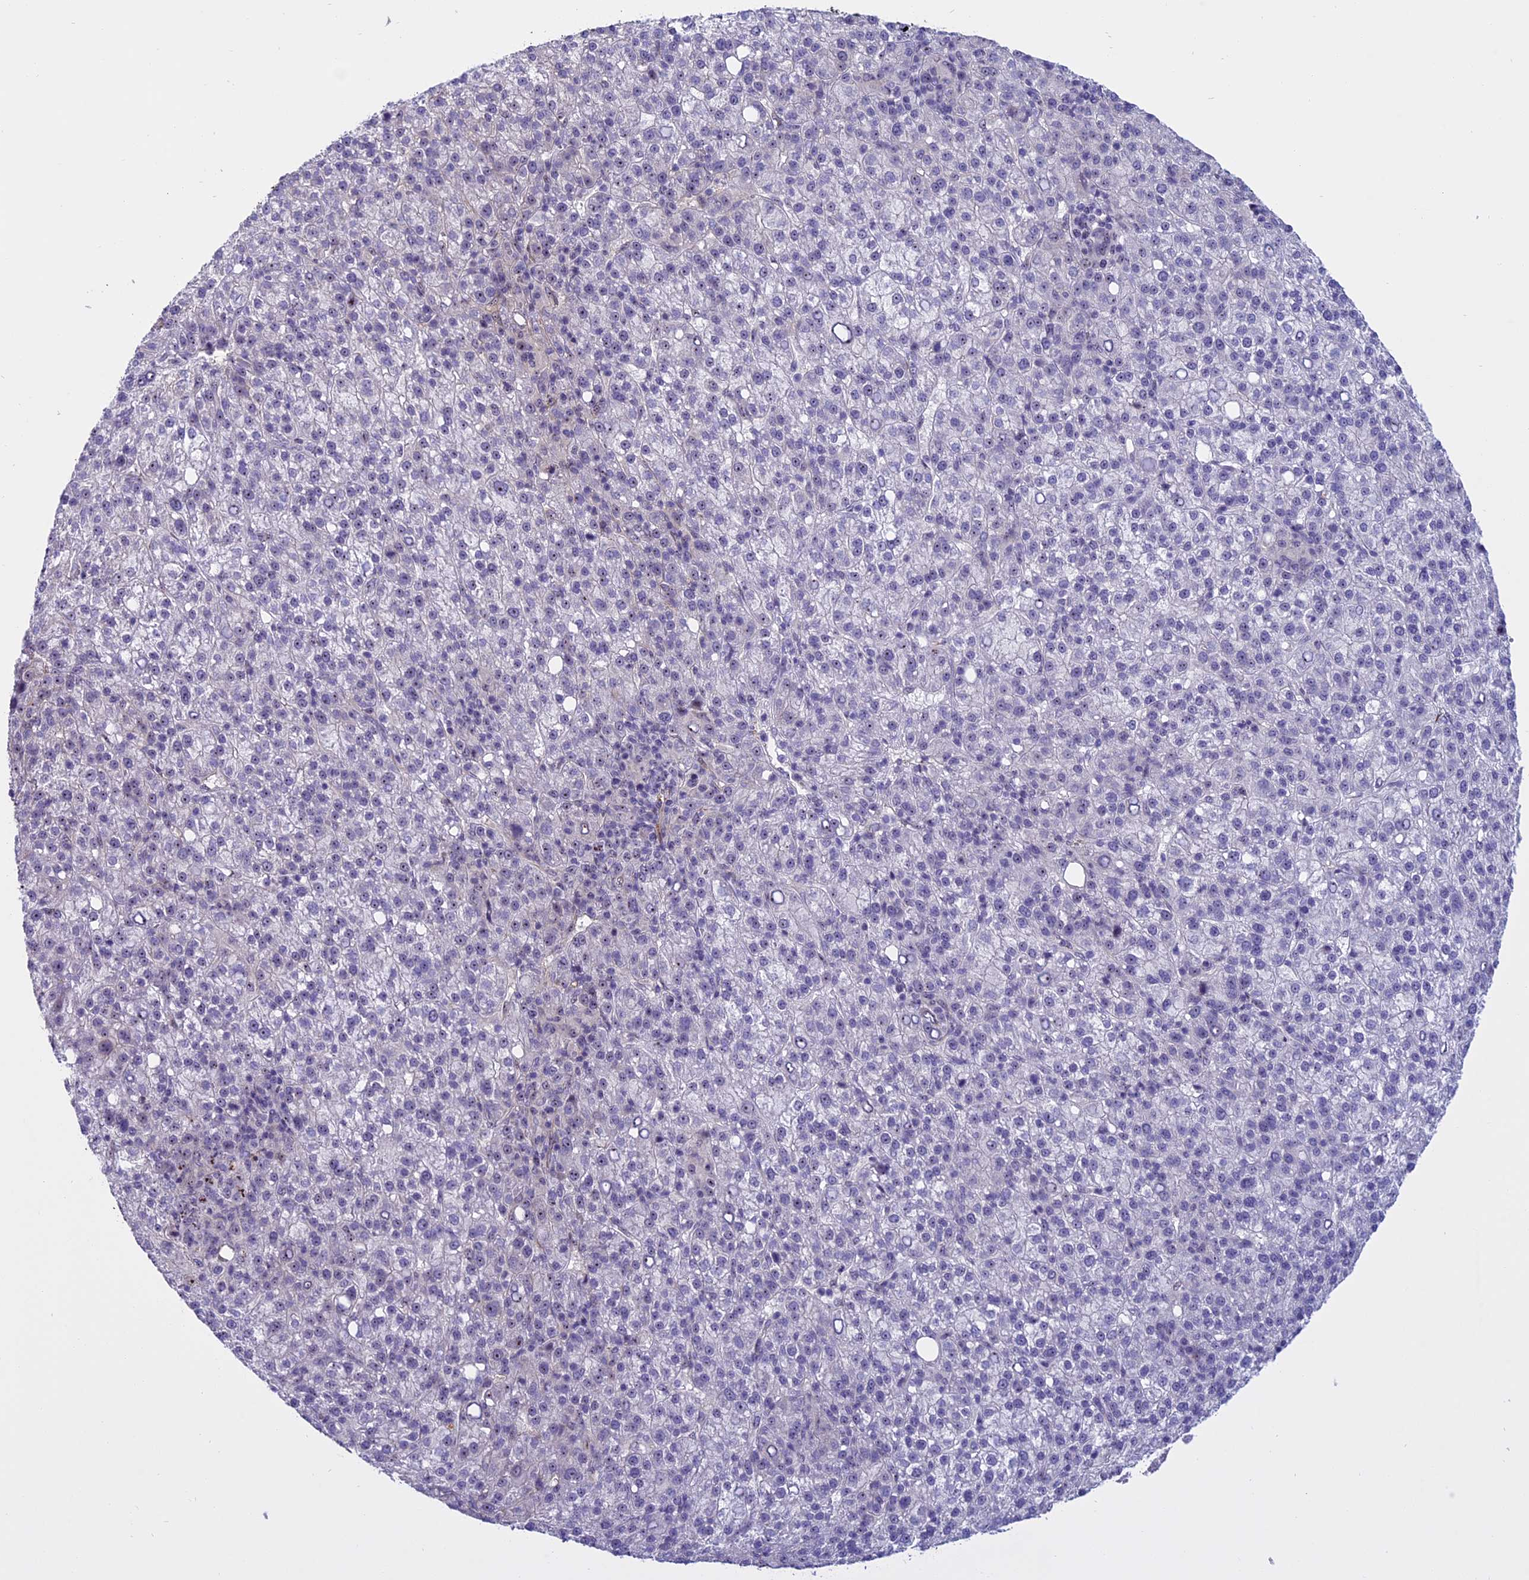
{"staining": {"intensity": "moderate", "quantity": "<25%", "location": "nuclear"}, "tissue": "liver cancer", "cell_type": "Tumor cells", "image_type": "cancer", "snomed": [{"axis": "morphology", "description": "Carcinoma, Hepatocellular, NOS"}, {"axis": "topography", "description": "Liver"}], "caption": "IHC image of neoplastic tissue: human hepatocellular carcinoma (liver) stained using IHC demonstrates low levels of moderate protein expression localized specifically in the nuclear of tumor cells, appearing as a nuclear brown color.", "gene": "TBL3", "patient": {"sex": "female", "age": 58}}